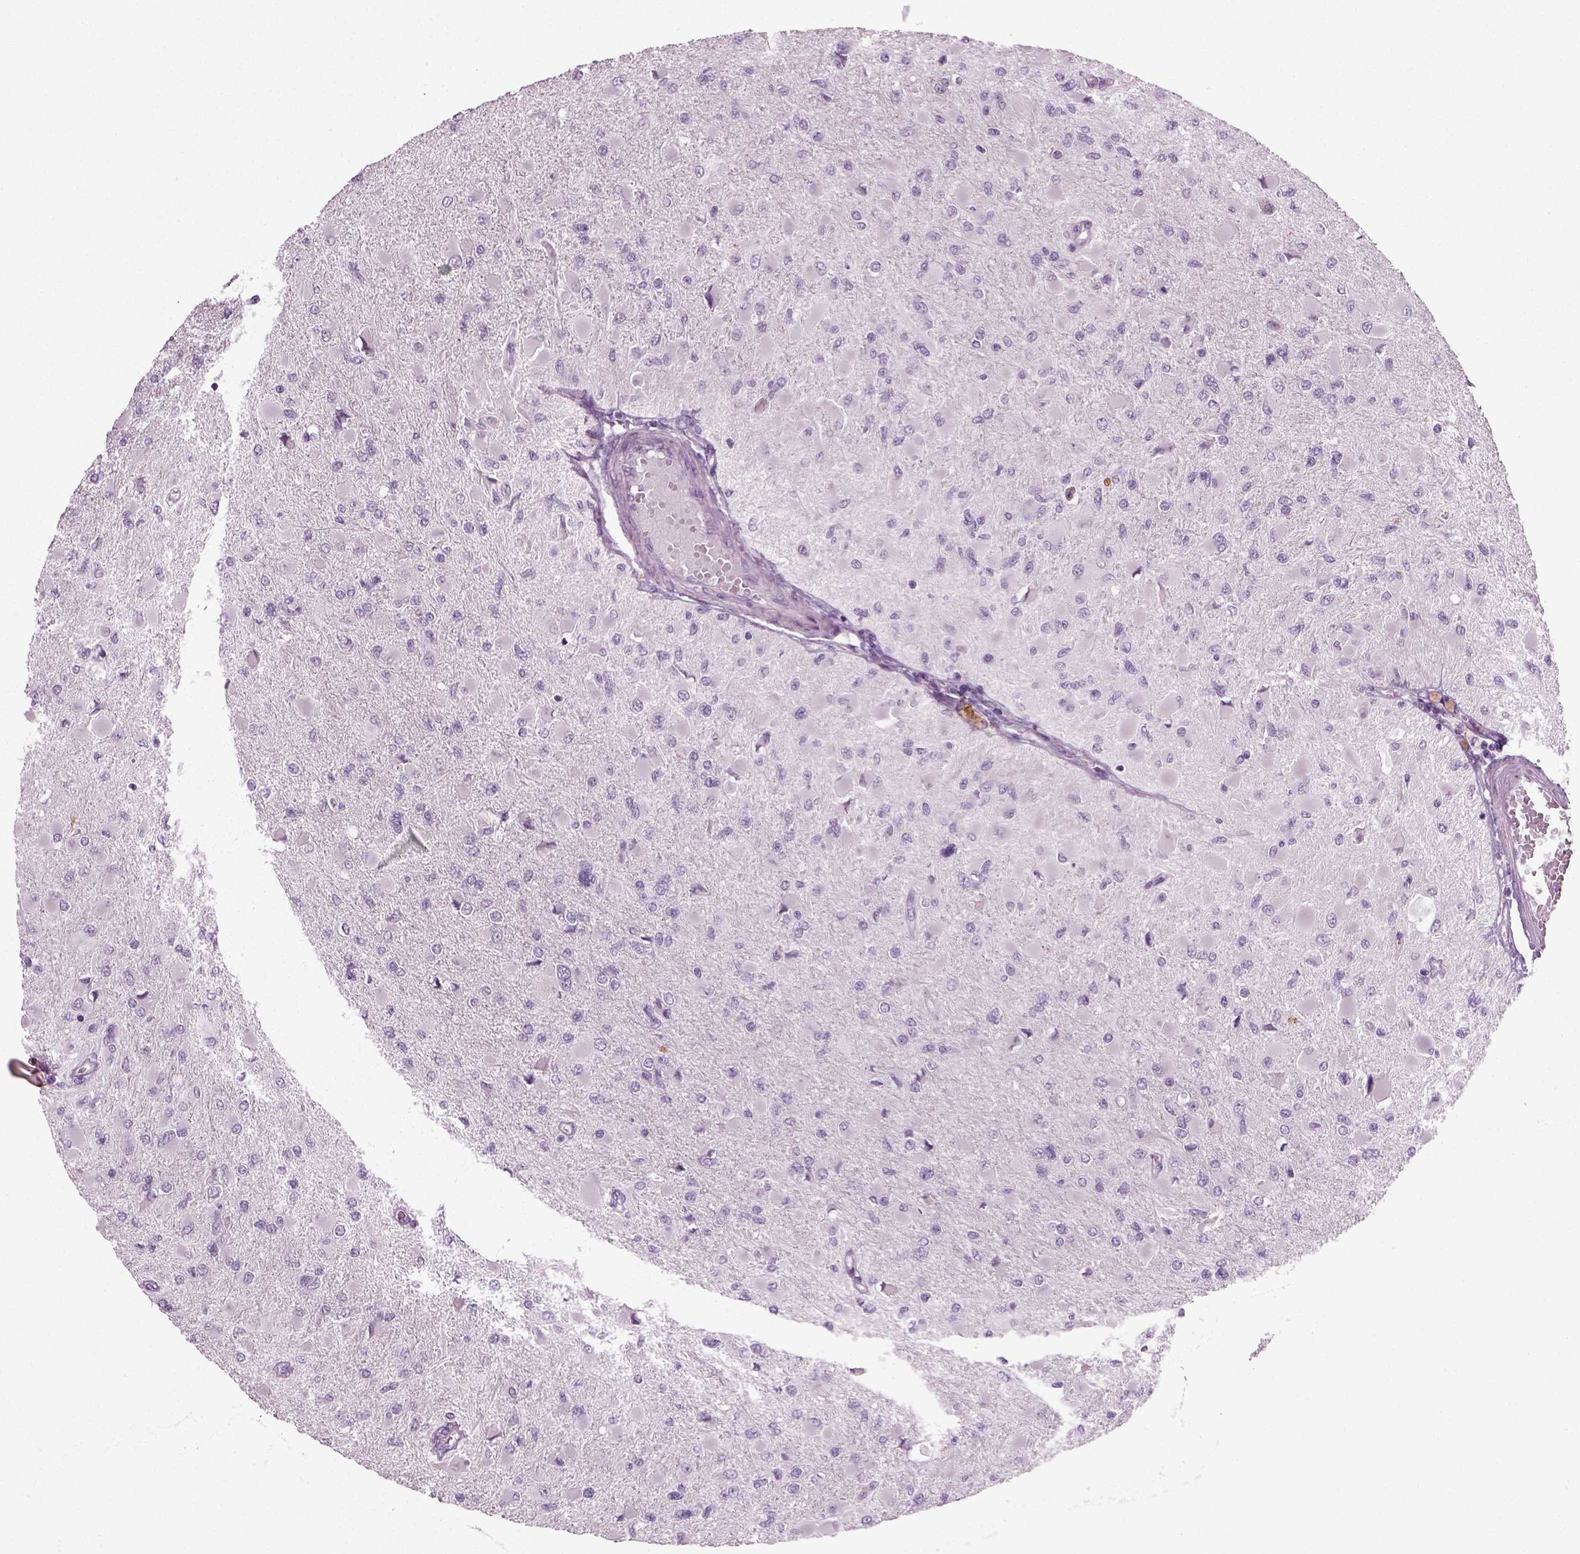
{"staining": {"intensity": "negative", "quantity": "none", "location": "none"}, "tissue": "glioma", "cell_type": "Tumor cells", "image_type": "cancer", "snomed": [{"axis": "morphology", "description": "Glioma, malignant, High grade"}, {"axis": "topography", "description": "Cerebral cortex"}], "caption": "Immunohistochemistry image of human high-grade glioma (malignant) stained for a protein (brown), which displays no expression in tumor cells. Nuclei are stained in blue.", "gene": "SCG5", "patient": {"sex": "female", "age": 36}}